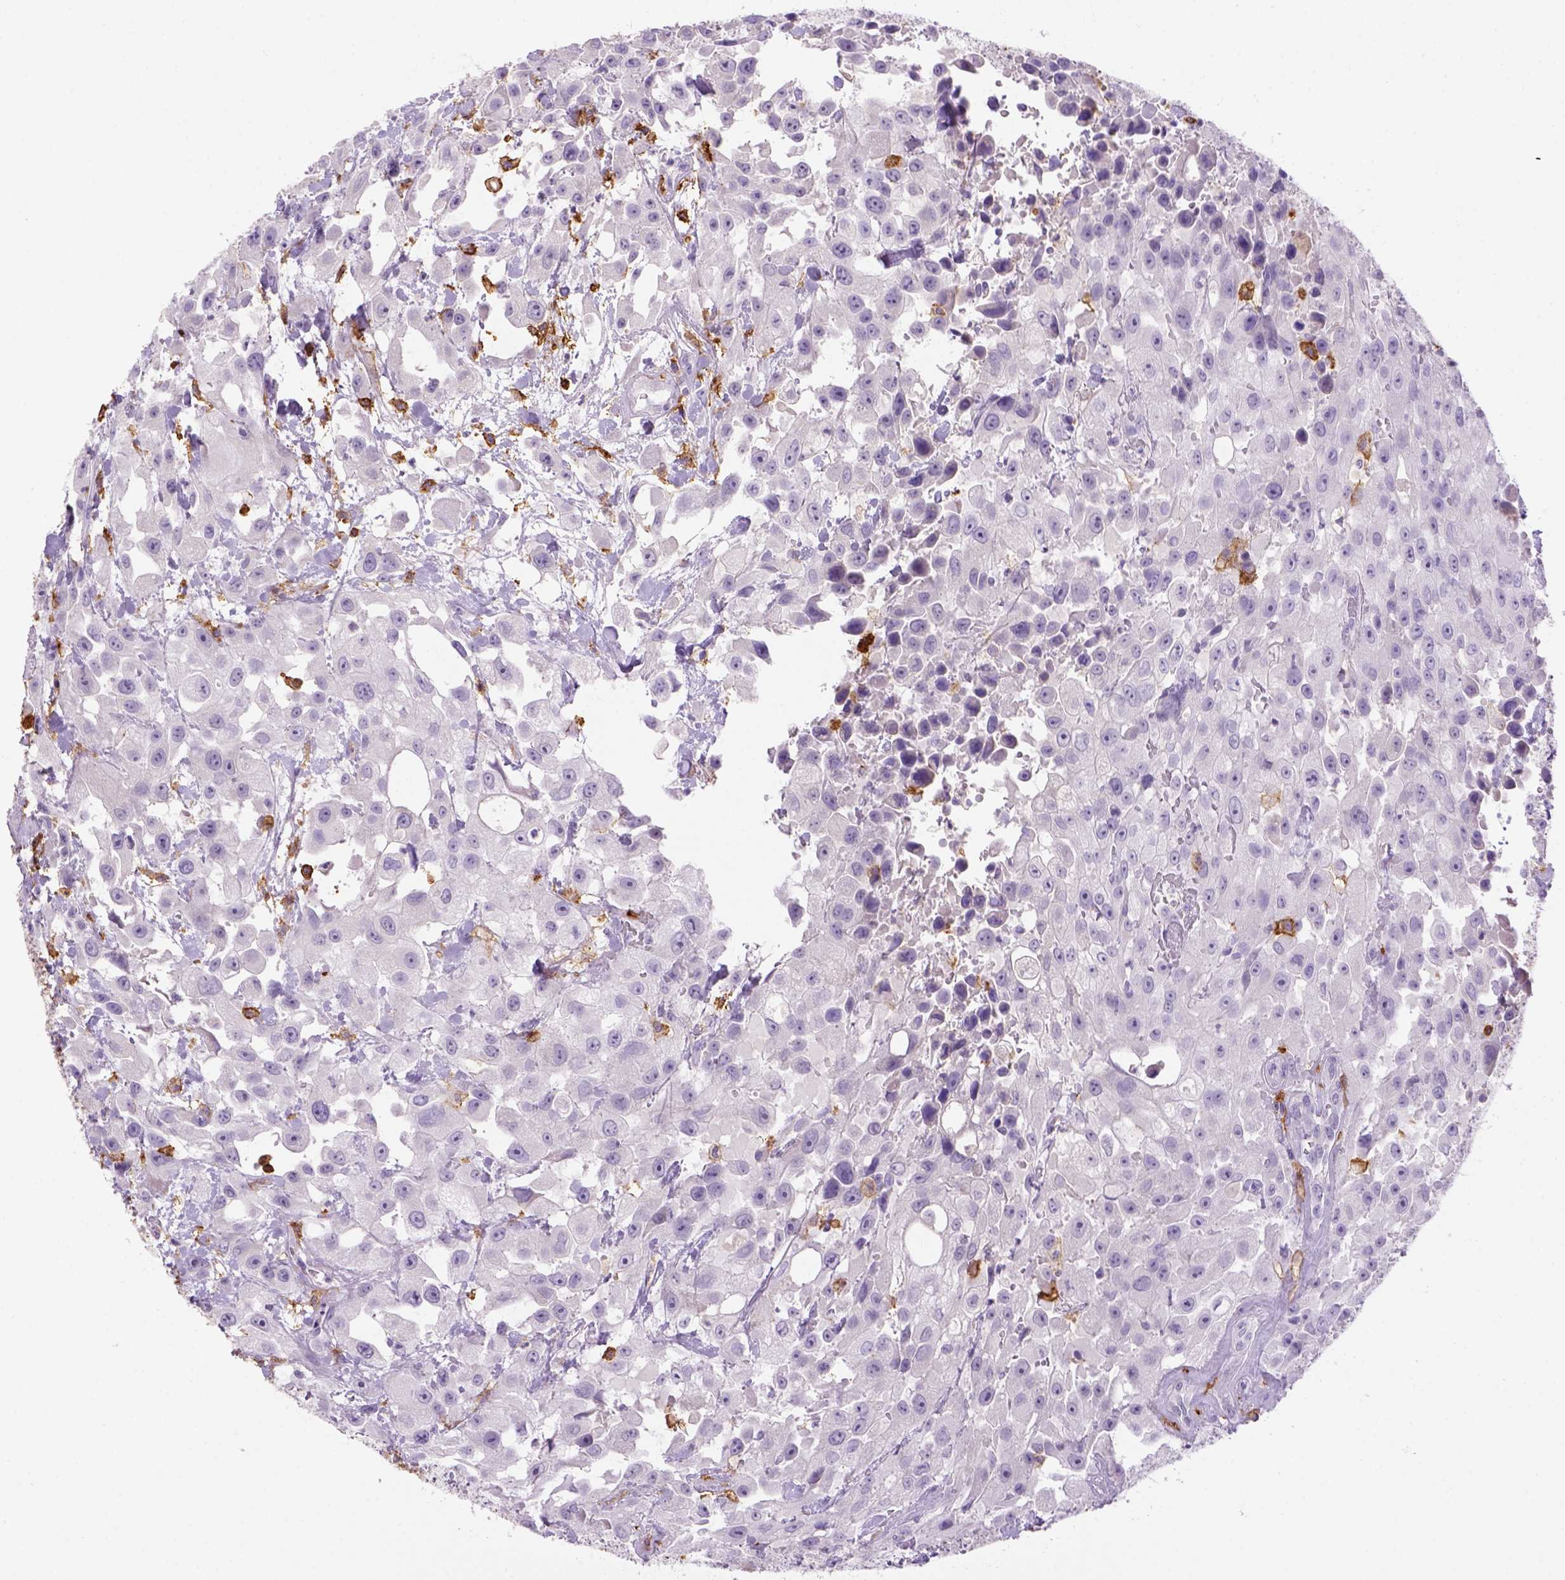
{"staining": {"intensity": "negative", "quantity": "none", "location": "none"}, "tissue": "urothelial cancer", "cell_type": "Tumor cells", "image_type": "cancer", "snomed": [{"axis": "morphology", "description": "Urothelial carcinoma, High grade"}, {"axis": "topography", "description": "Urinary bladder"}], "caption": "DAB (3,3'-diaminobenzidine) immunohistochemical staining of human urothelial cancer reveals no significant staining in tumor cells.", "gene": "CD14", "patient": {"sex": "male", "age": 79}}